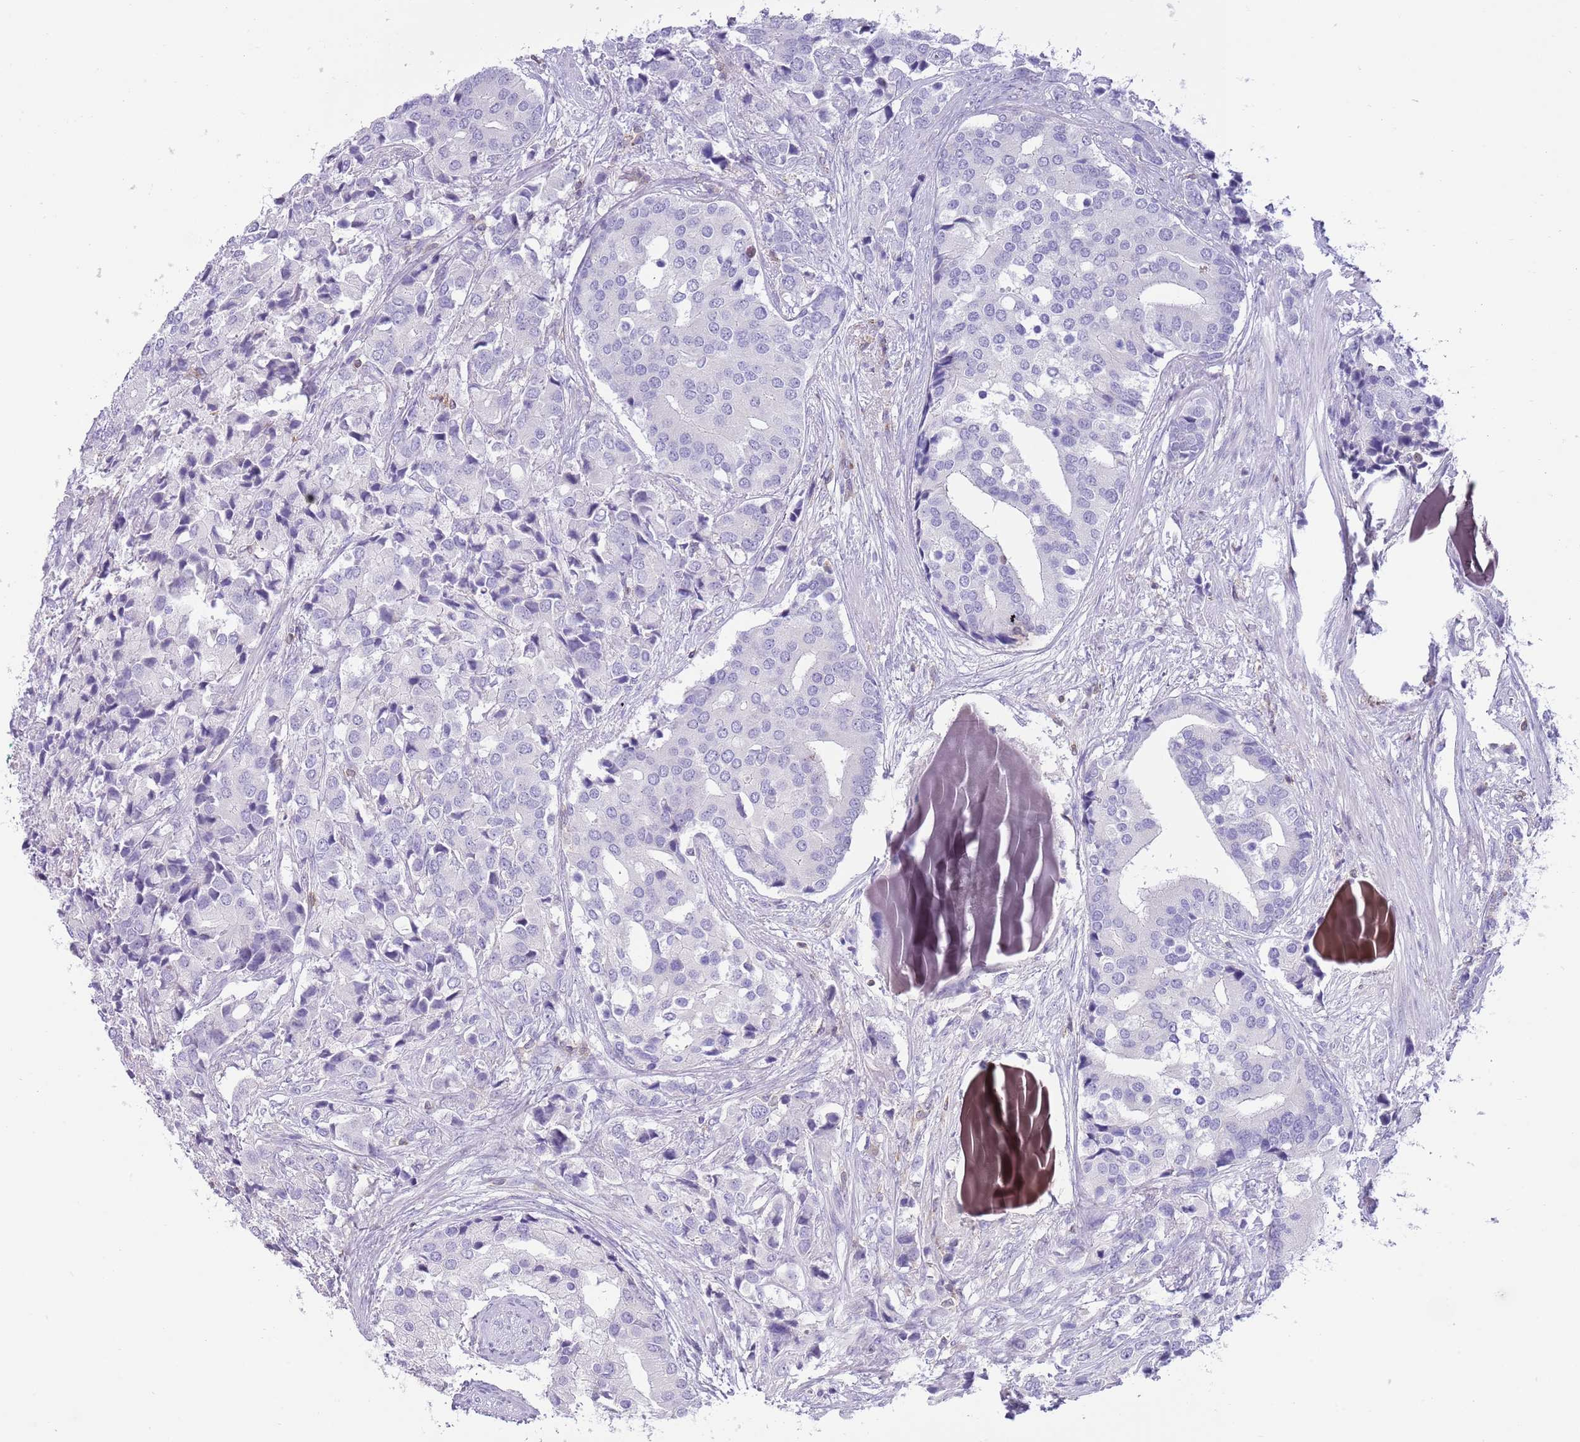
{"staining": {"intensity": "negative", "quantity": "none", "location": "none"}, "tissue": "prostate cancer", "cell_type": "Tumor cells", "image_type": "cancer", "snomed": [{"axis": "morphology", "description": "Adenocarcinoma, High grade"}, {"axis": "topography", "description": "Prostate"}], "caption": "High magnification brightfield microscopy of prostate high-grade adenocarcinoma stained with DAB (3,3'-diaminobenzidine) (brown) and counterstained with hematoxylin (blue): tumor cells show no significant staining.", "gene": "OR4Q3", "patient": {"sex": "male", "age": 62}}